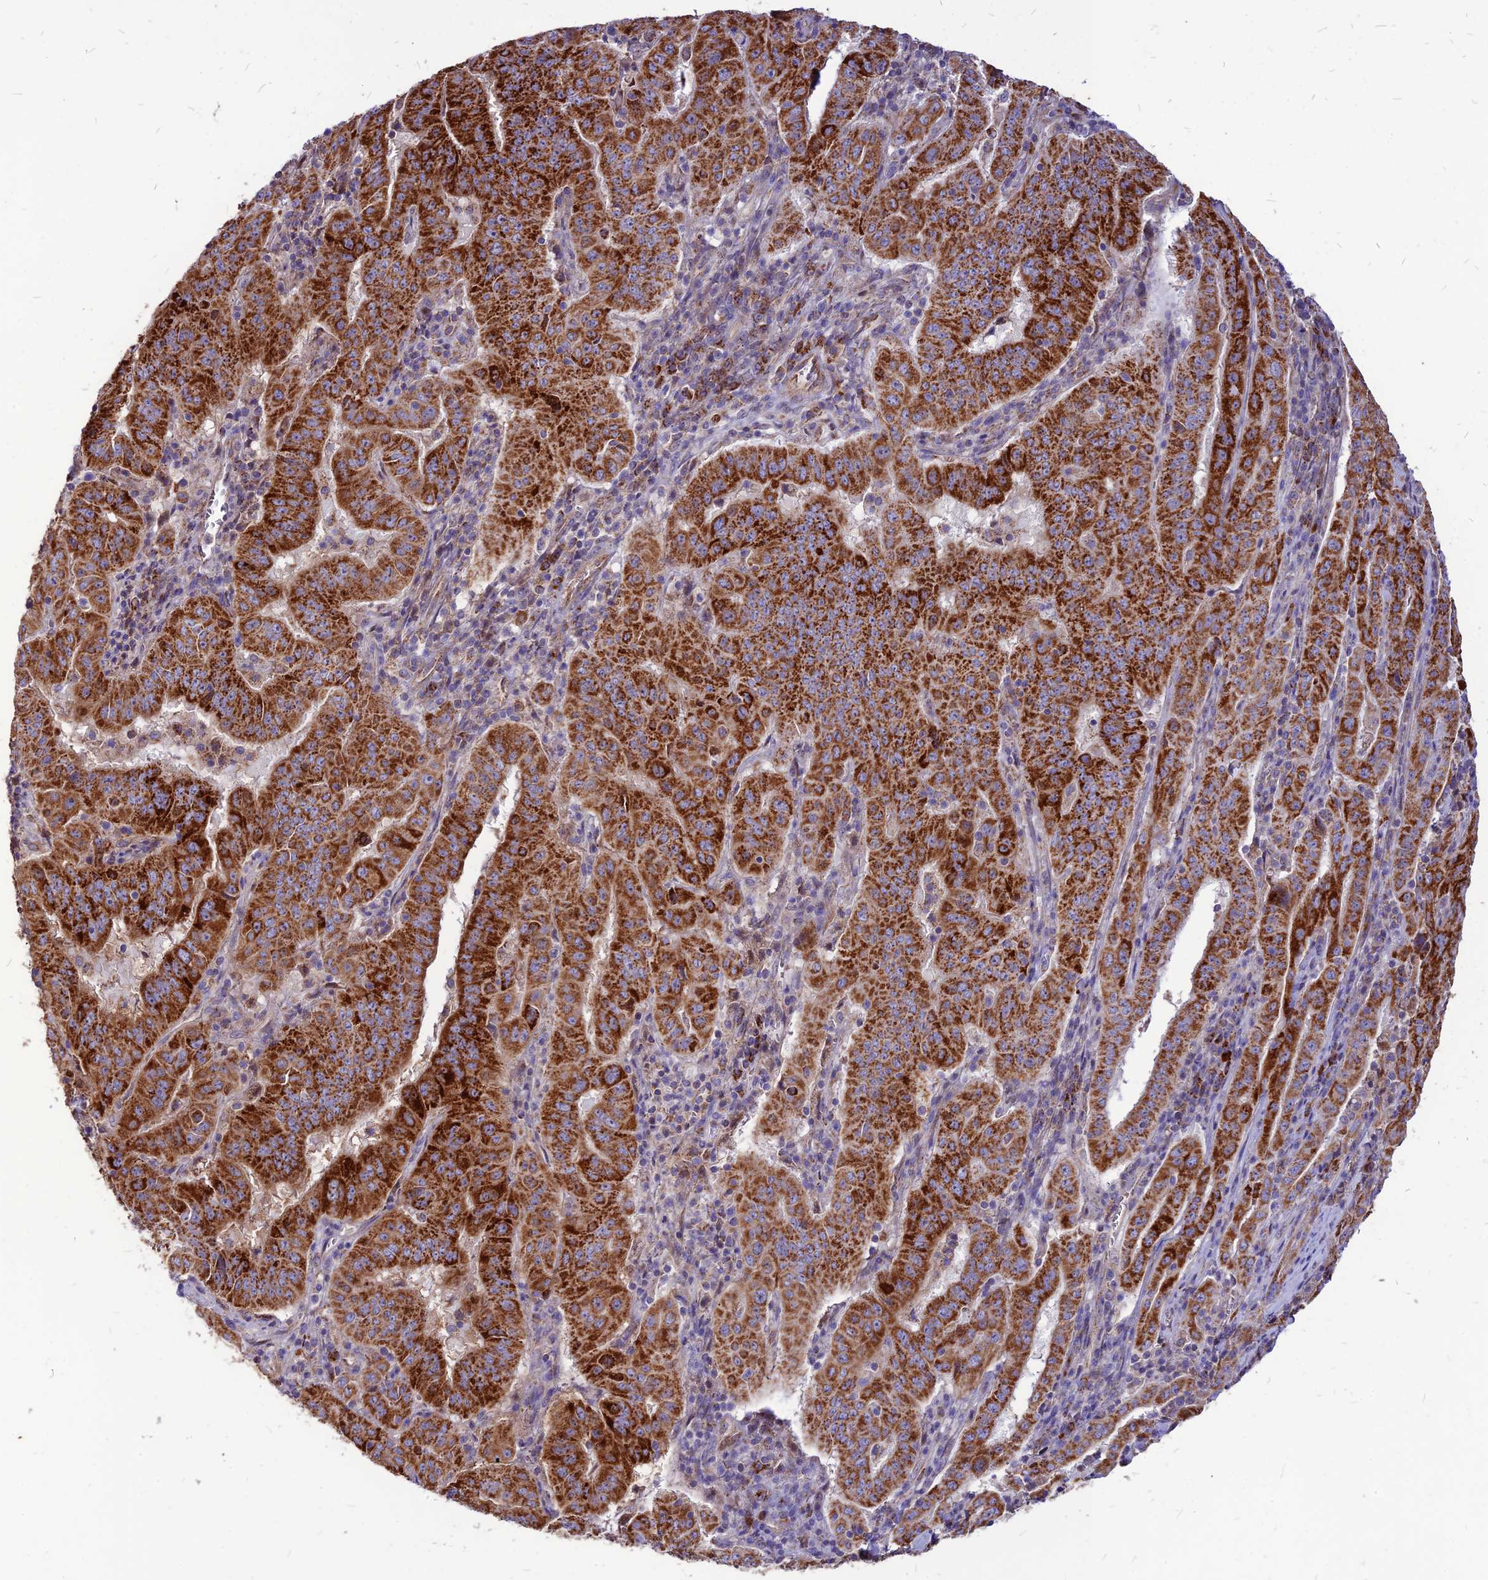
{"staining": {"intensity": "strong", "quantity": ">75%", "location": "cytoplasmic/membranous"}, "tissue": "pancreatic cancer", "cell_type": "Tumor cells", "image_type": "cancer", "snomed": [{"axis": "morphology", "description": "Adenocarcinoma, NOS"}, {"axis": "topography", "description": "Pancreas"}], "caption": "Tumor cells display strong cytoplasmic/membranous positivity in approximately >75% of cells in pancreatic cancer.", "gene": "ECI1", "patient": {"sex": "male", "age": 63}}